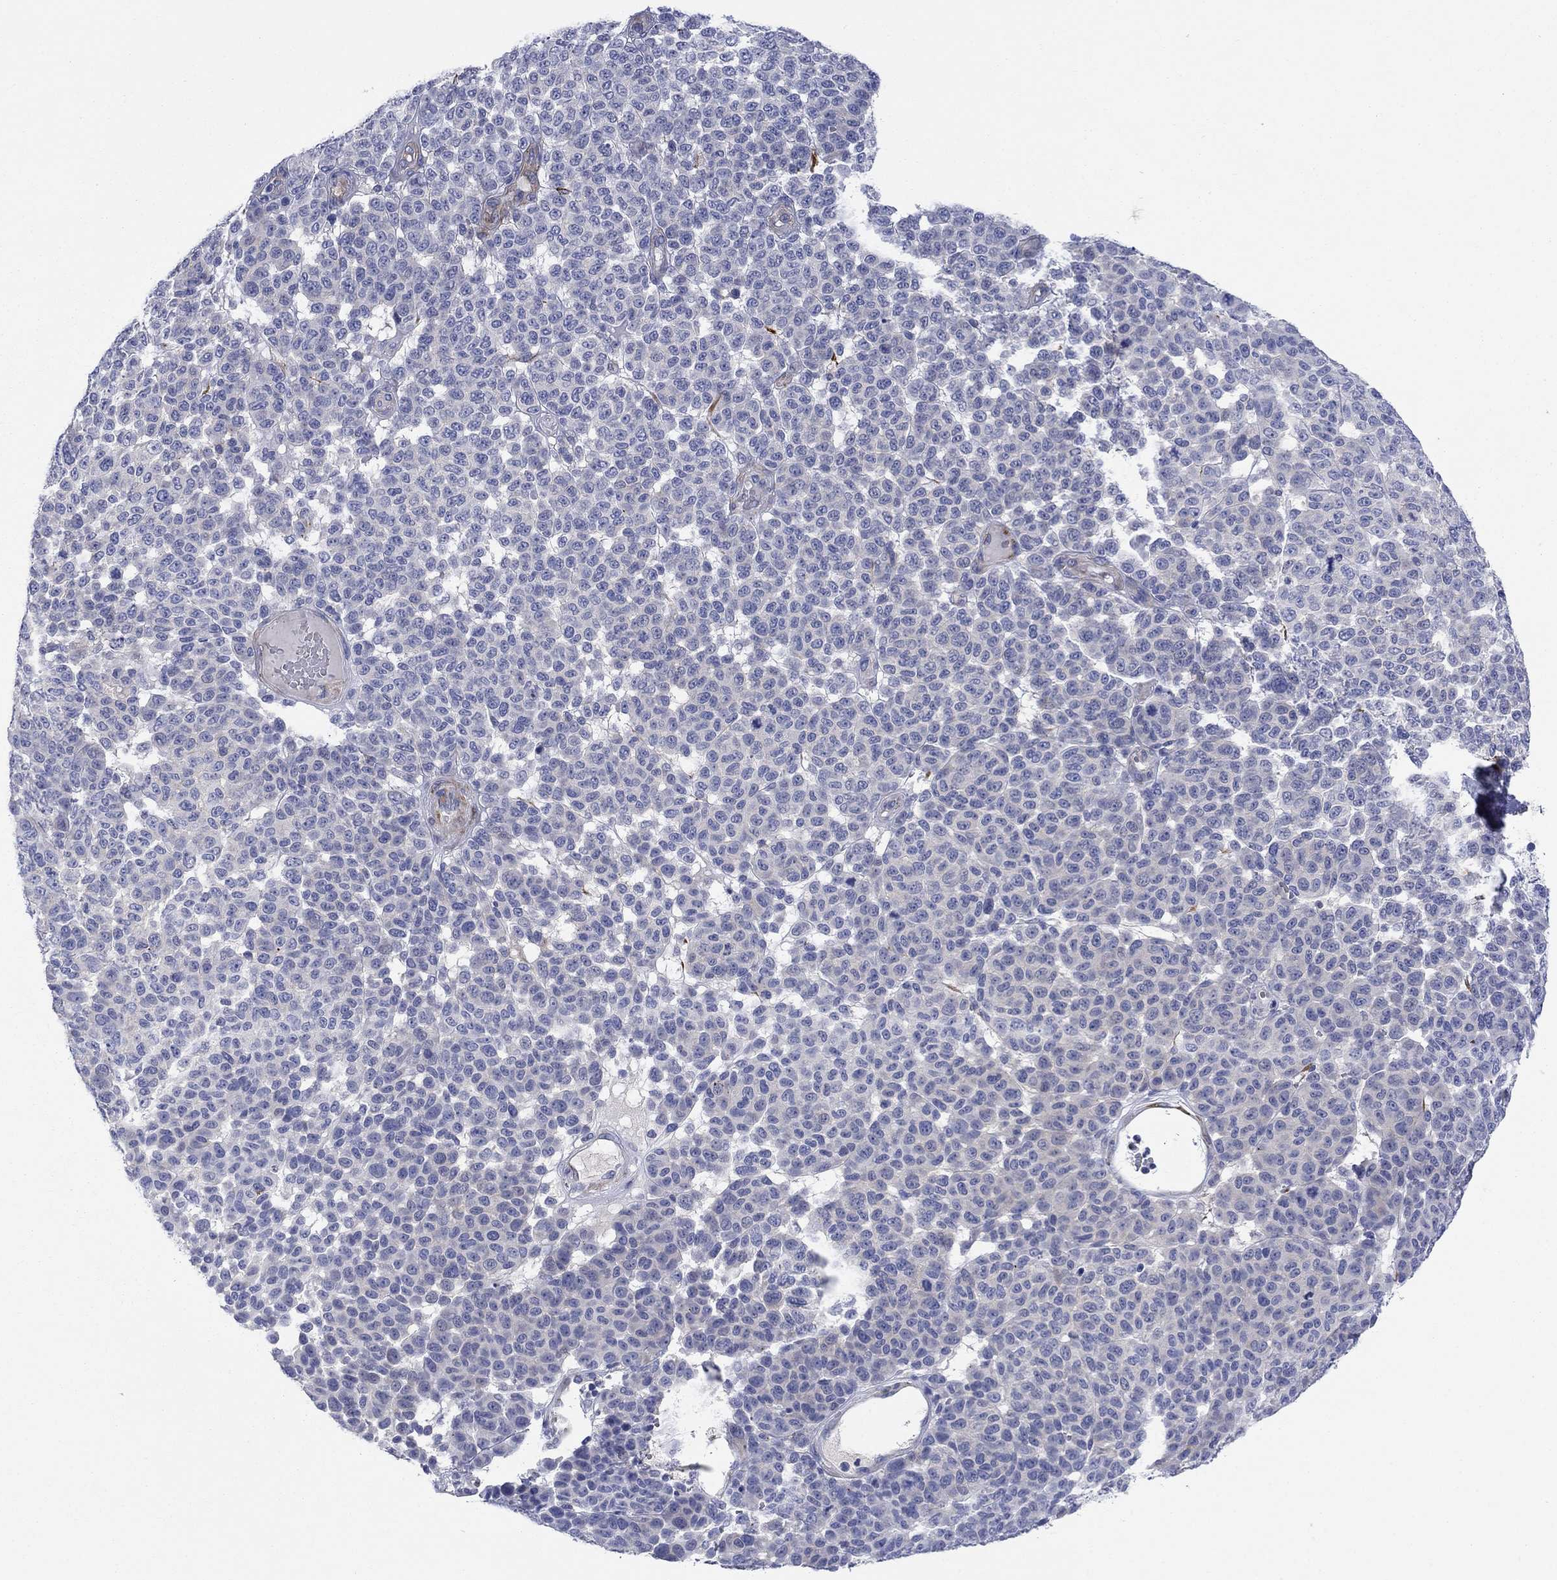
{"staining": {"intensity": "negative", "quantity": "none", "location": "none"}, "tissue": "melanoma", "cell_type": "Tumor cells", "image_type": "cancer", "snomed": [{"axis": "morphology", "description": "Malignant melanoma, NOS"}, {"axis": "topography", "description": "Skin"}], "caption": "An immunohistochemistry (IHC) image of melanoma is shown. There is no staining in tumor cells of melanoma. The staining is performed using DAB (3,3'-diaminobenzidine) brown chromogen with nuclei counter-stained in using hematoxylin.", "gene": "PTPRZ1", "patient": {"sex": "male", "age": 59}}